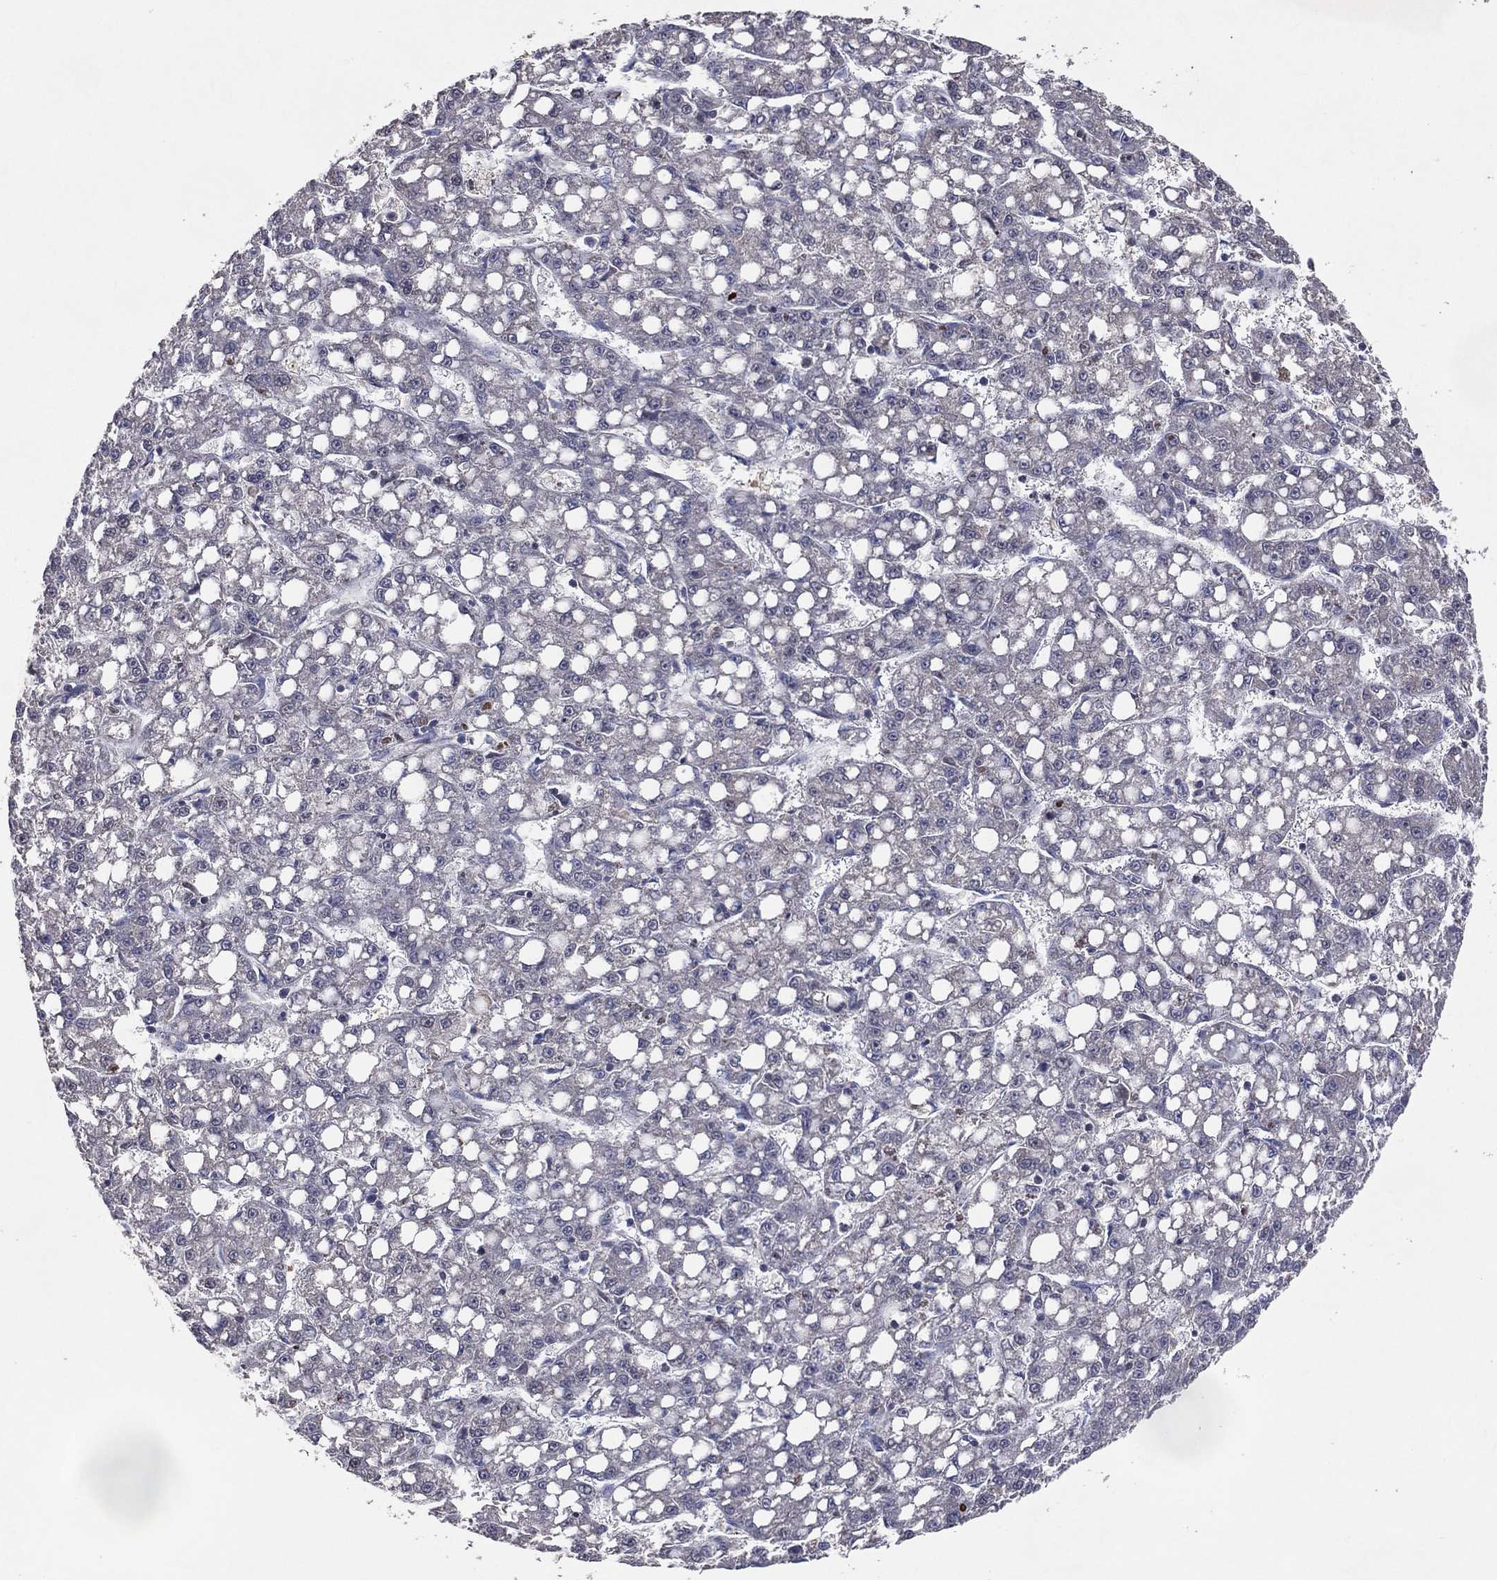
{"staining": {"intensity": "negative", "quantity": "none", "location": "none"}, "tissue": "liver cancer", "cell_type": "Tumor cells", "image_type": "cancer", "snomed": [{"axis": "morphology", "description": "Carcinoma, Hepatocellular, NOS"}, {"axis": "topography", "description": "Liver"}], "caption": "Immunohistochemistry histopathology image of neoplastic tissue: liver cancer (hepatocellular carcinoma) stained with DAB (3,3'-diaminobenzidine) shows no significant protein positivity in tumor cells. Brightfield microscopy of immunohistochemistry (IHC) stained with DAB (3,3'-diaminobenzidine) (brown) and hematoxylin (blue), captured at high magnification.", "gene": "DNAH7", "patient": {"sex": "female", "age": 65}}